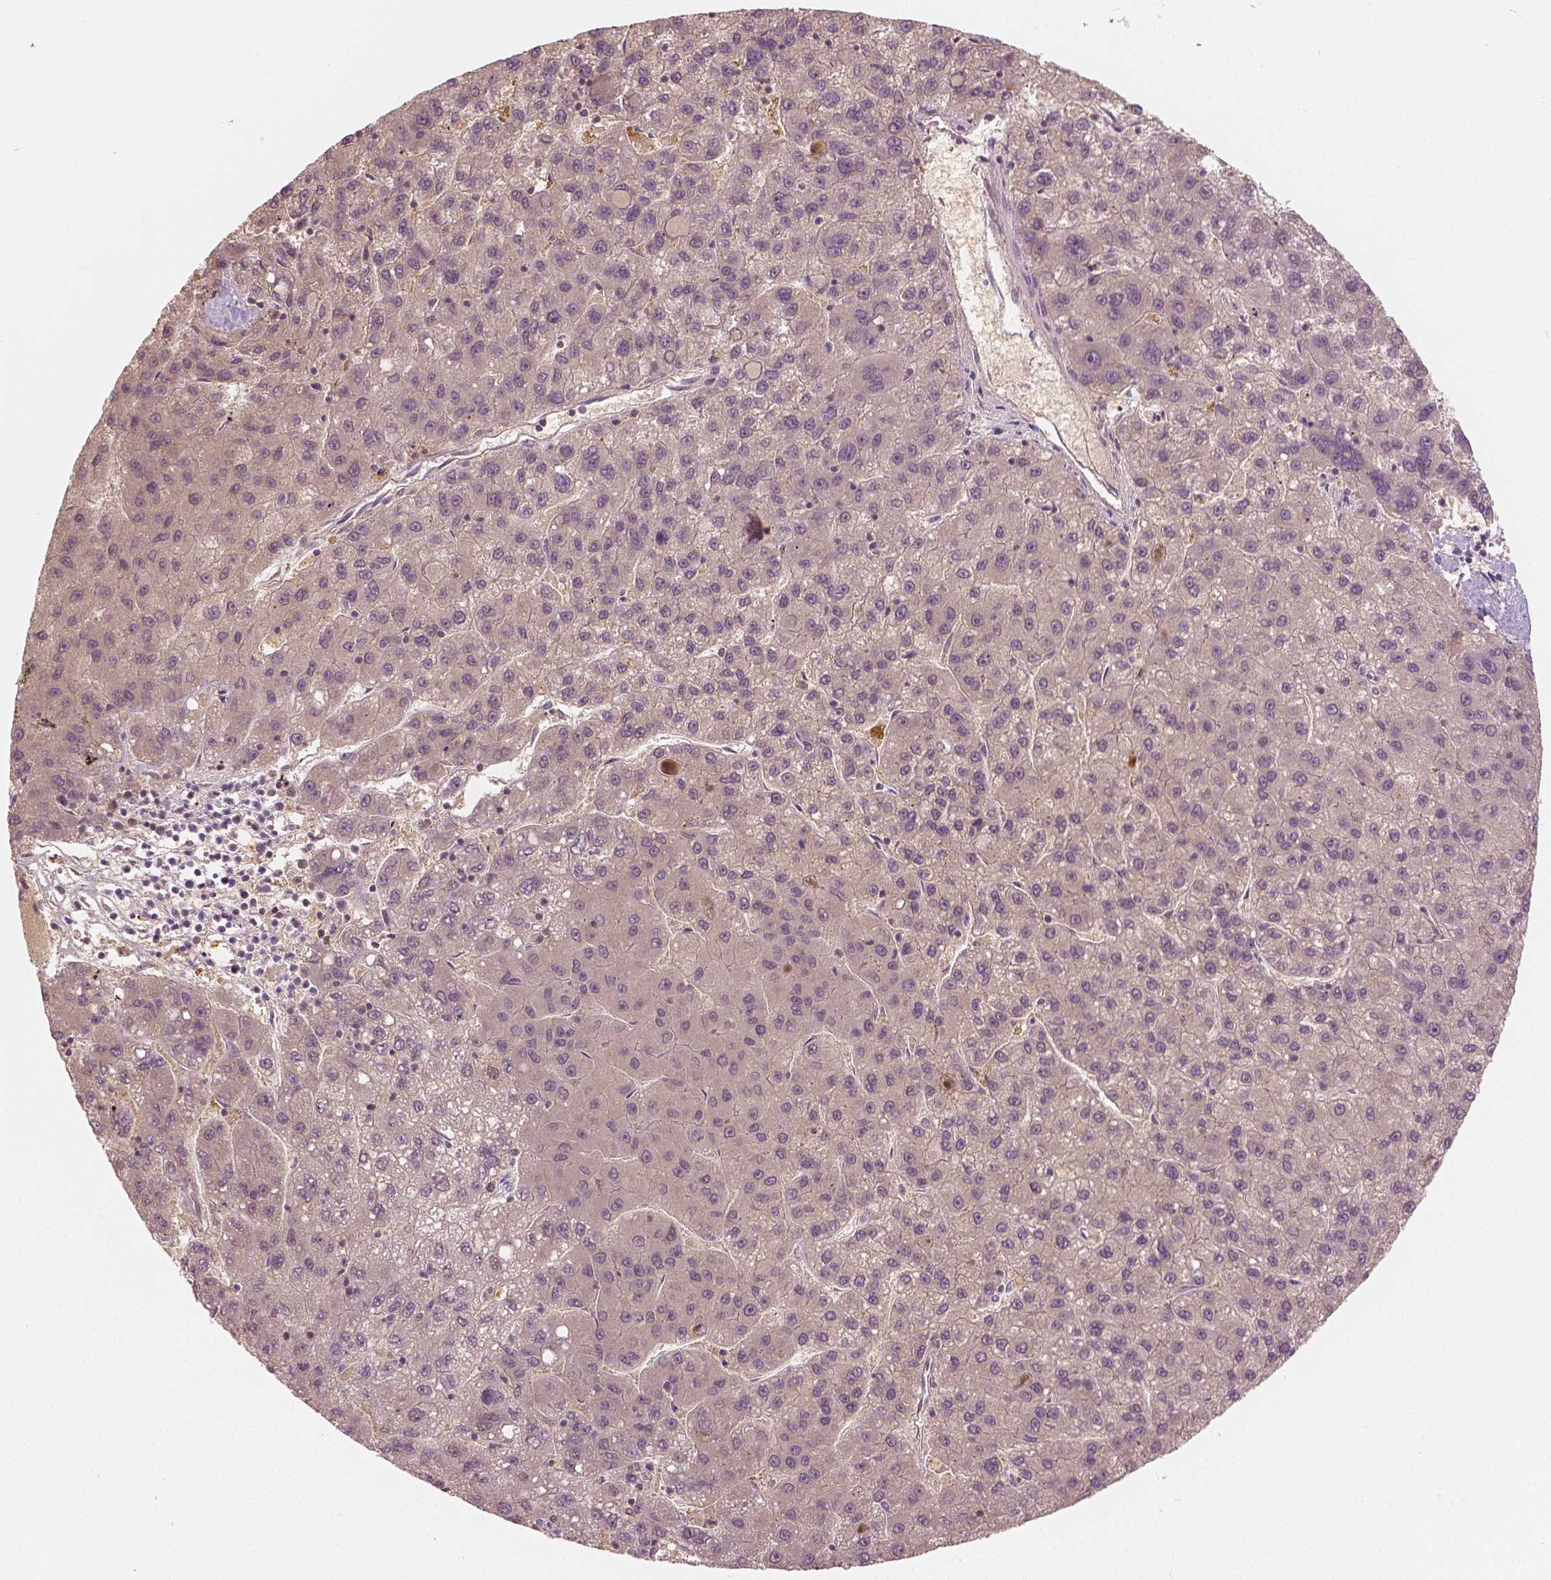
{"staining": {"intensity": "negative", "quantity": "none", "location": "none"}, "tissue": "liver cancer", "cell_type": "Tumor cells", "image_type": "cancer", "snomed": [{"axis": "morphology", "description": "Carcinoma, Hepatocellular, NOS"}, {"axis": "topography", "description": "Liver"}], "caption": "Immunohistochemistry micrograph of neoplastic tissue: human hepatocellular carcinoma (liver) stained with DAB displays no significant protein staining in tumor cells.", "gene": "GALM", "patient": {"sex": "female", "age": 82}}